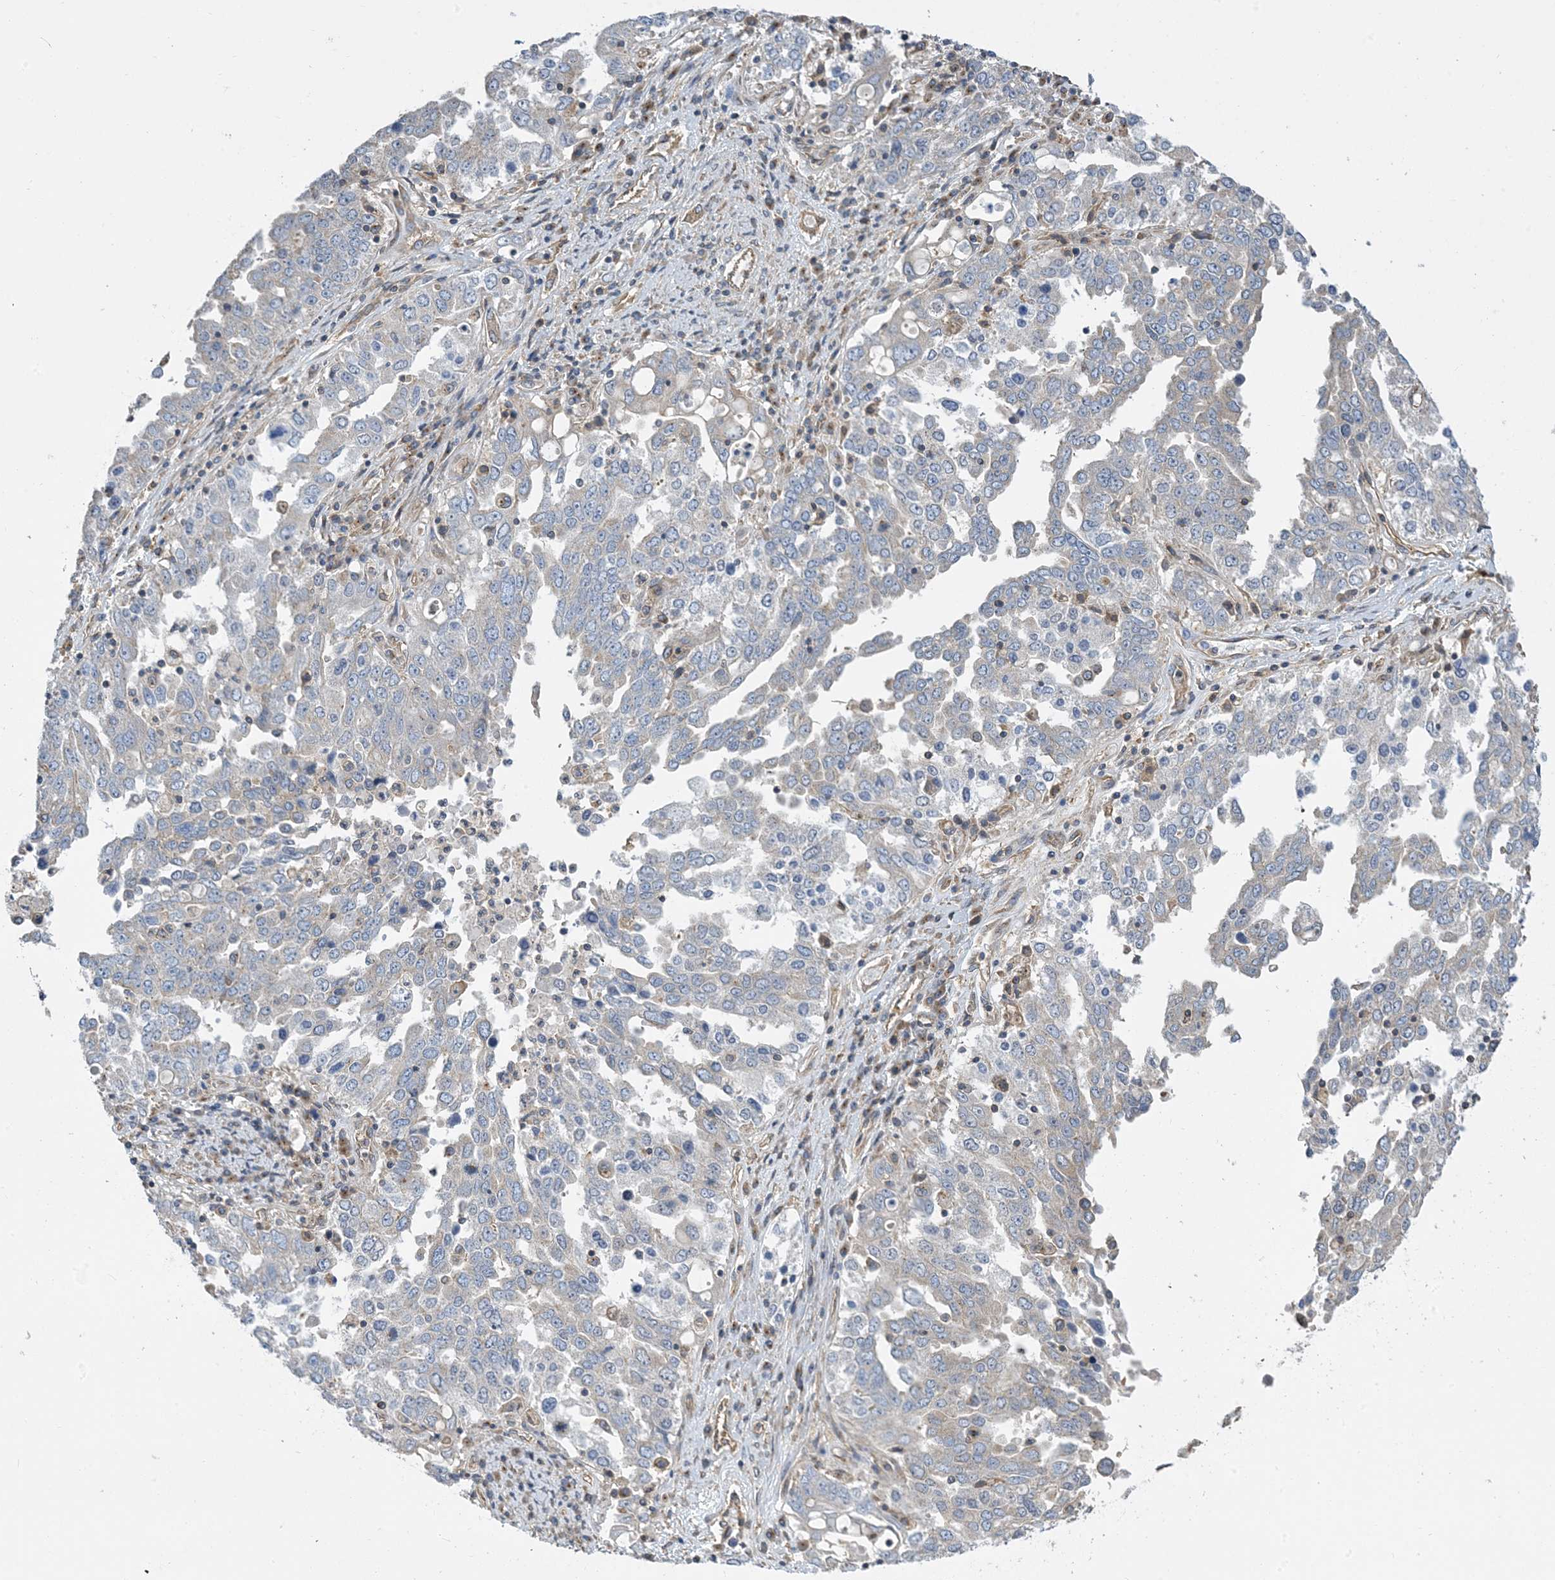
{"staining": {"intensity": "weak", "quantity": "<25%", "location": "cytoplasmic/membranous"}, "tissue": "ovarian cancer", "cell_type": "Tumor cells", "image_type": "cancer", "snomed": [{"axis": "morphology", "description": "Carcinoma, endometroid"}, {"axis": "topography", "description": "Ovary"}], "caption": "Protein analysis of ovarian endometroid carcinoma reveals no significant staining in tumor cells.", "gene": "SIDT1", "patient": {"sex": "female", "age": 62}}